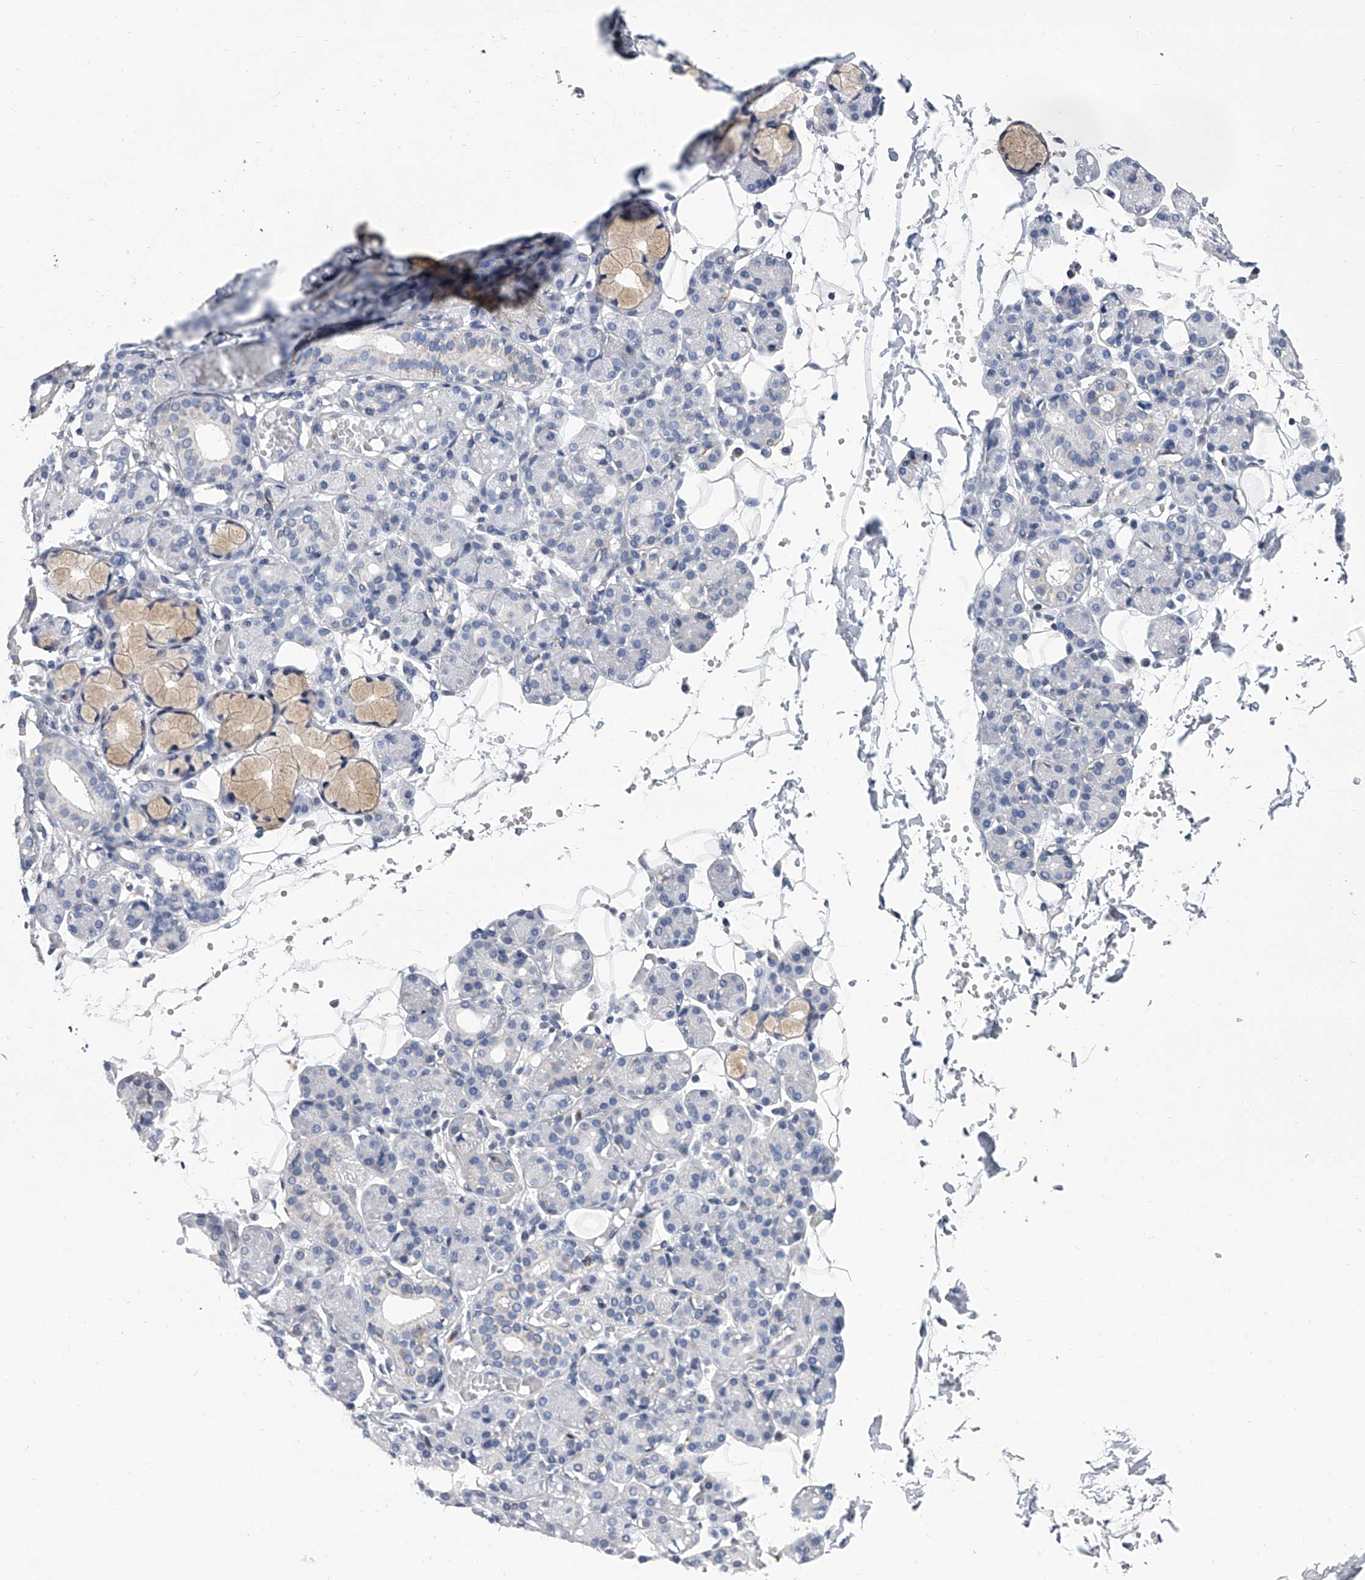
{"staining": {"intensity": "weak", "quantity": "<25%", "location": "cytoplasmic/membranous"}, "tissue": "salivary gland", "cell_type": "Glandular cells", "image_type": "normal", "snomed": [{"axis": "morphology", "description": "Normal tissue, NOS"}, {"axis": "topography", "description": "Salivary gland"}], "caption": "This is a photomicrograph of immunohistochemistry staining of benign salivary gland, which shows no staining in glandular cells.", "gene": "SERPINB9", "patient": {"sex": "male", "age": 63}}